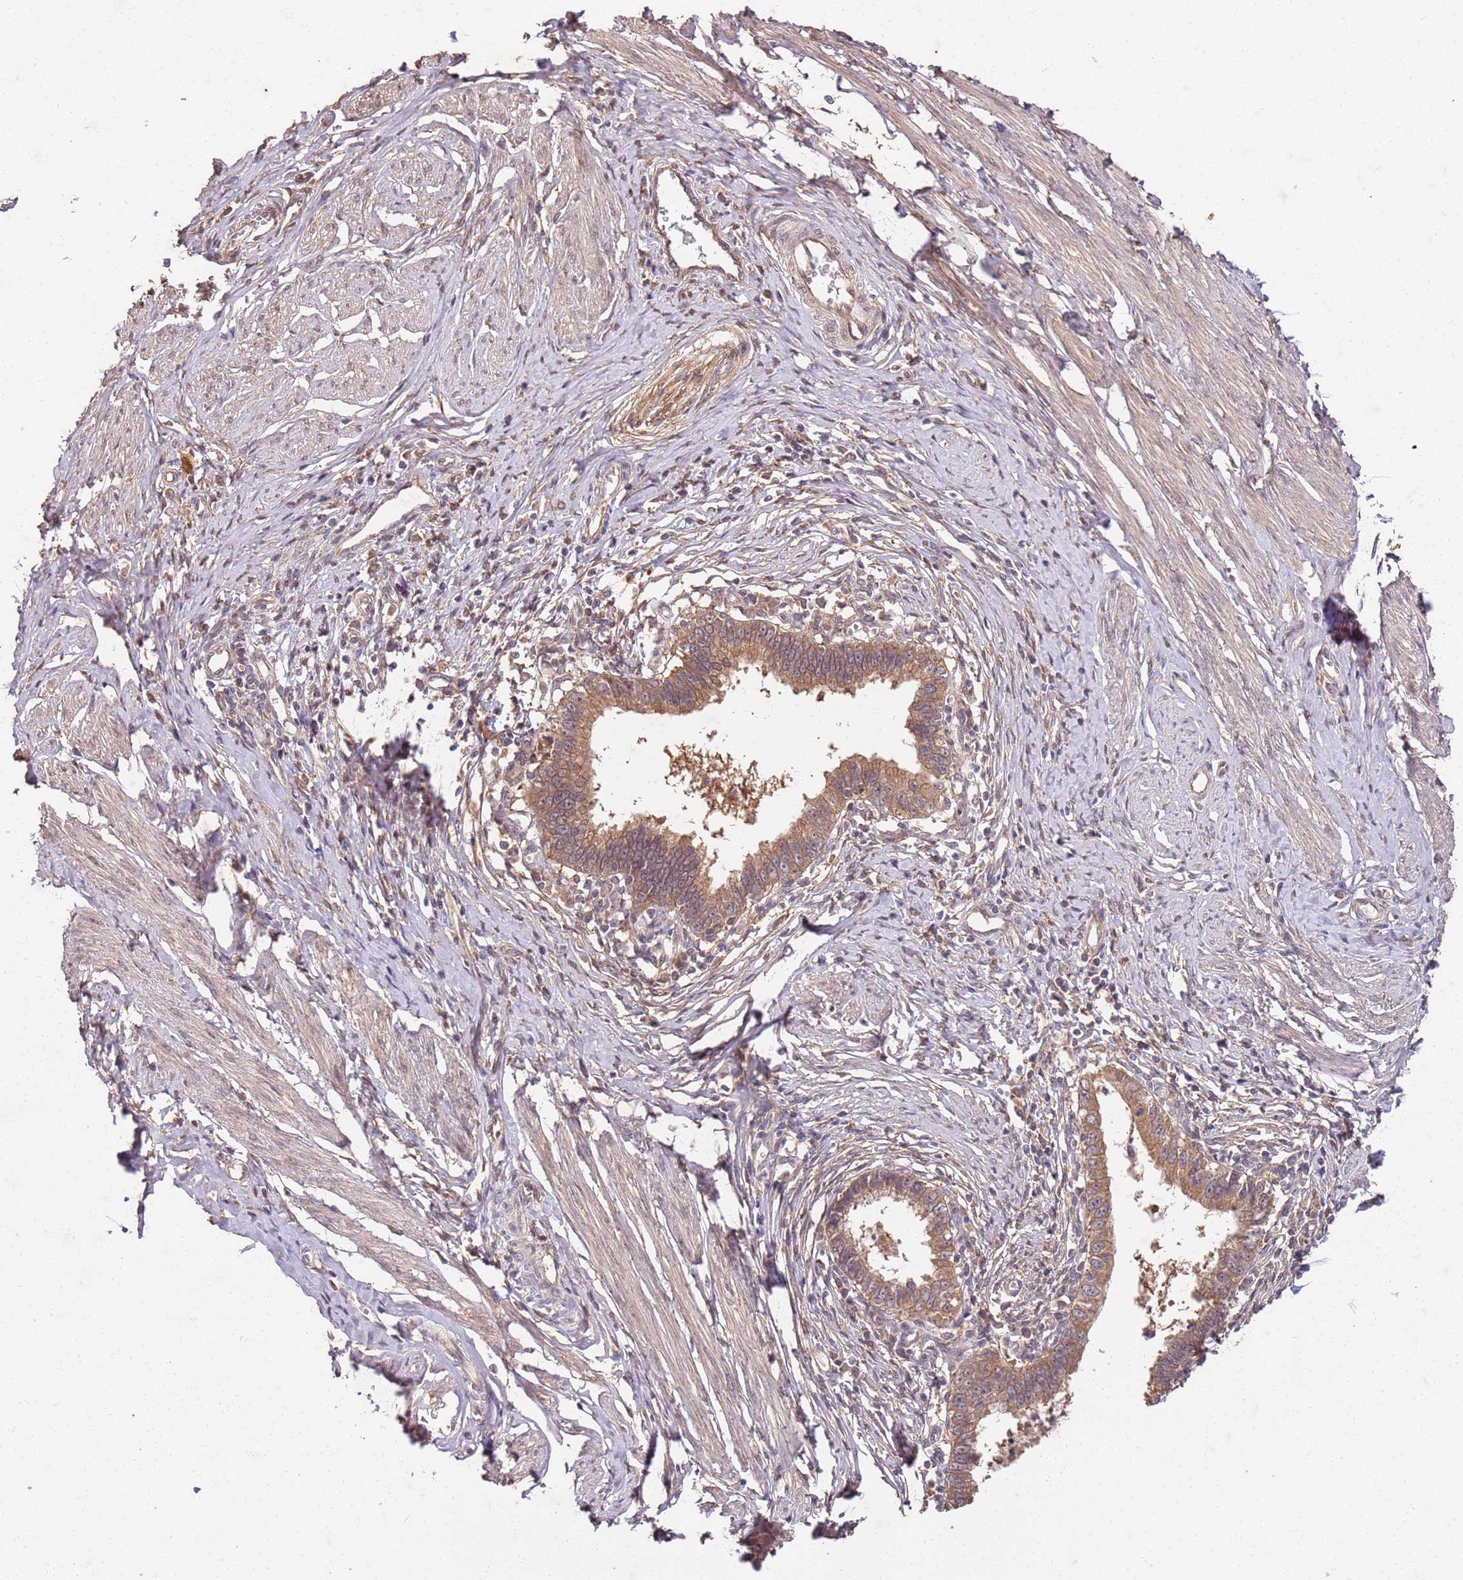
{"staining": {"intensity": "moderate", "quantity": ">75%", "location": "cytoplasmic/membranous"}, "tissue": "cervical cancer", "cell_type": "Tumor cells", "image_type": "cancer", "snomed": [{"axis": "morphology", "description": "Adenocarcinoma, NOS"}, {"axis": "topography", "description": "Cervix"}], "caption": "The immunohistochemical stain shows moderate cytoplasmic/membranous positivity in tumor cells of cervical cancer tissue. (DAB (3,3'-diaminobenzidine) IHC, brown staining for protein, blue staining for nuclei).", "gene": "UBE3A", "patient": {"sex": "female", "age": 36}}